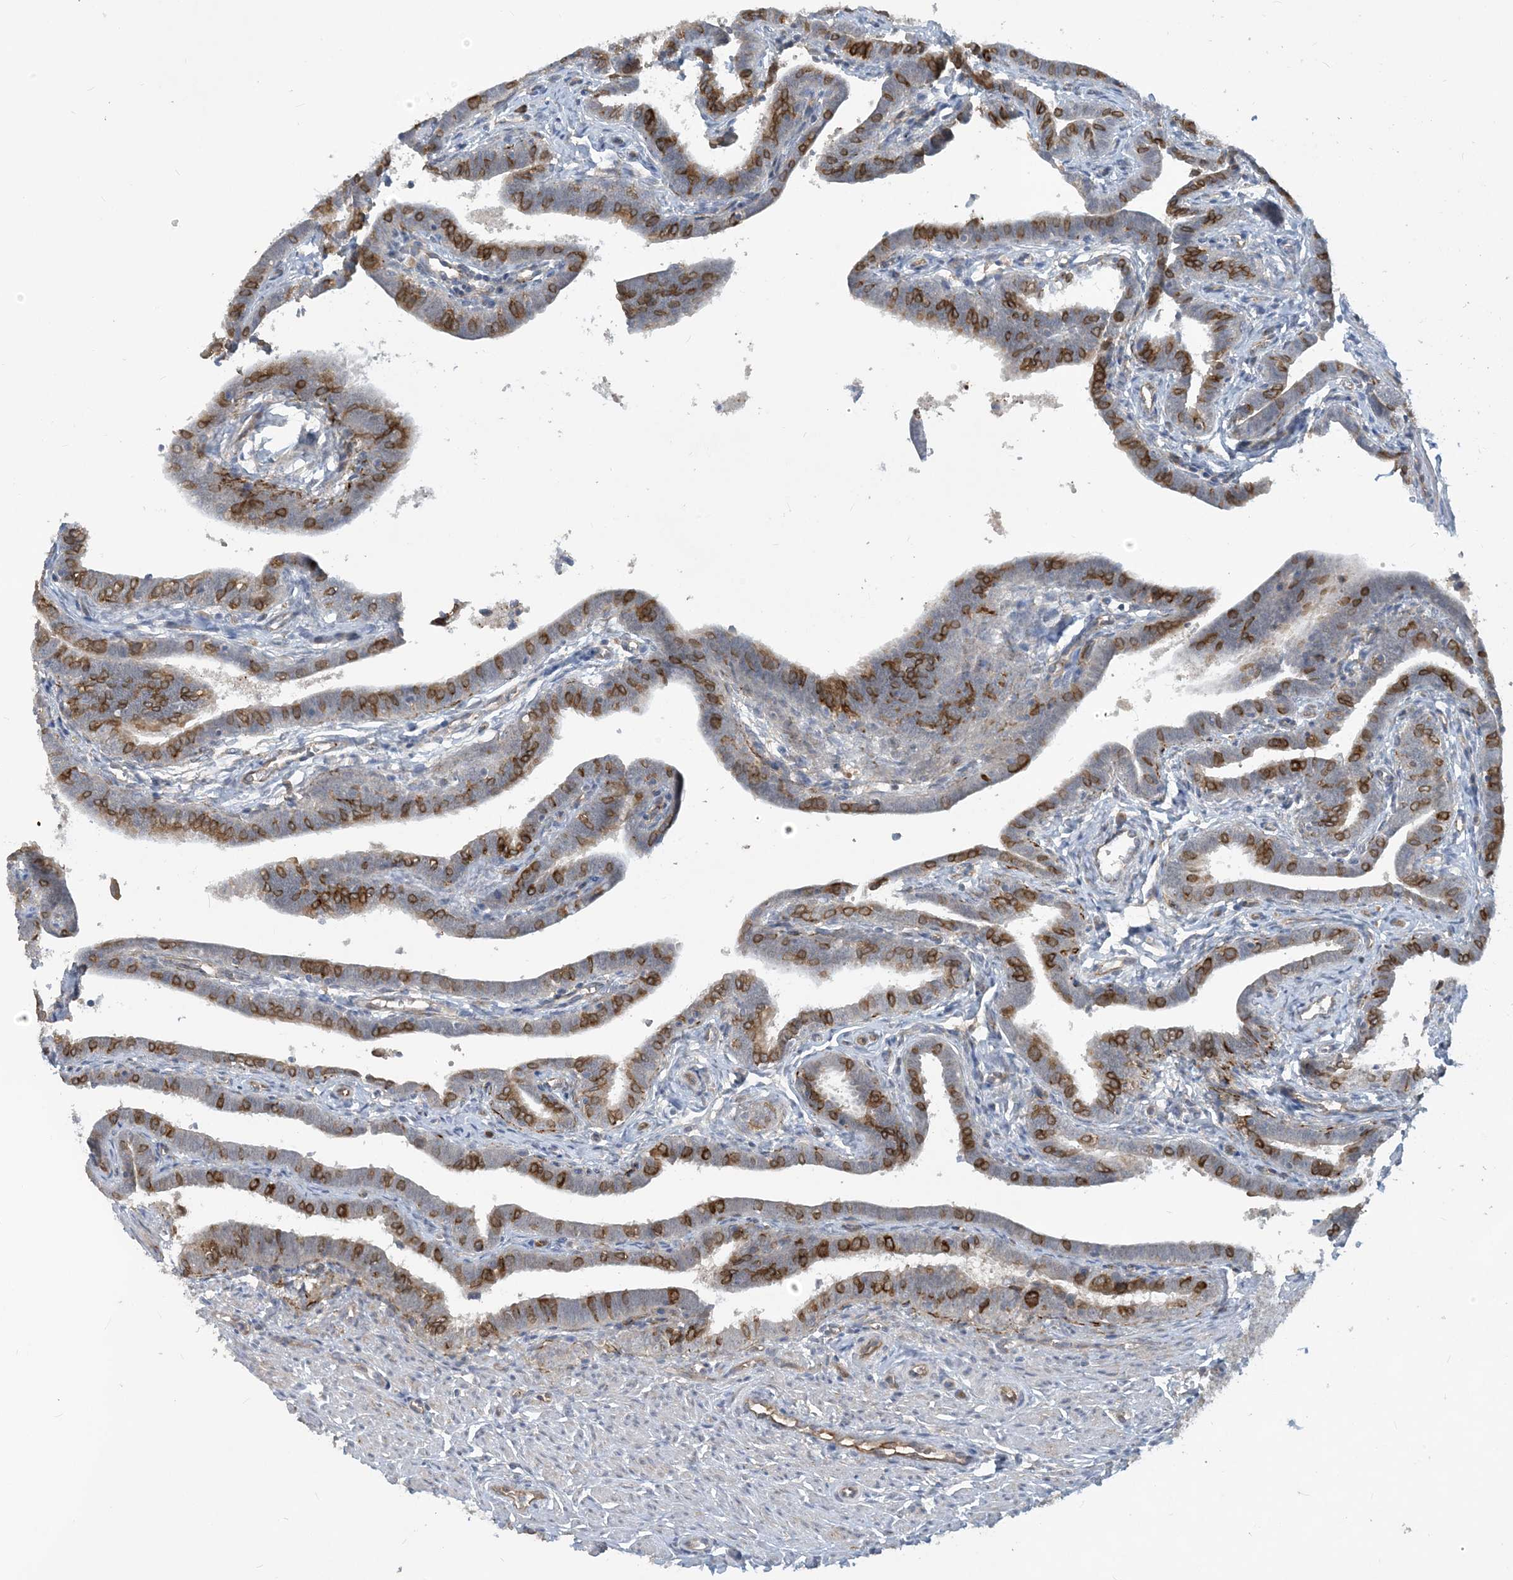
{"staining": {"intensity": "moderate", "quantity": "25%-75%", "location": "cytoplasmic/membranous"}, "tissue": "fallopian tube", "cell_type": "Glandular cells", "image_type": "normal", "snomed": [{"axis": "morphology", "description": "Normal tissue, NOS"}, {"axis": "topography", "description": "Fallopian tube"}], "caption": "Immunohistochemistry histopathology image of normal fallopian tube: human fallopian tube stained using immunohistochemistry exhibits medium levels of moderate protein expression localized specifically in the cytoplasmic/membranous of glandular cells, appearing as a cytoplasmic/membranous brown color.", "gene": "CDS1", "patient": {"sex": "female", "age": 36}}